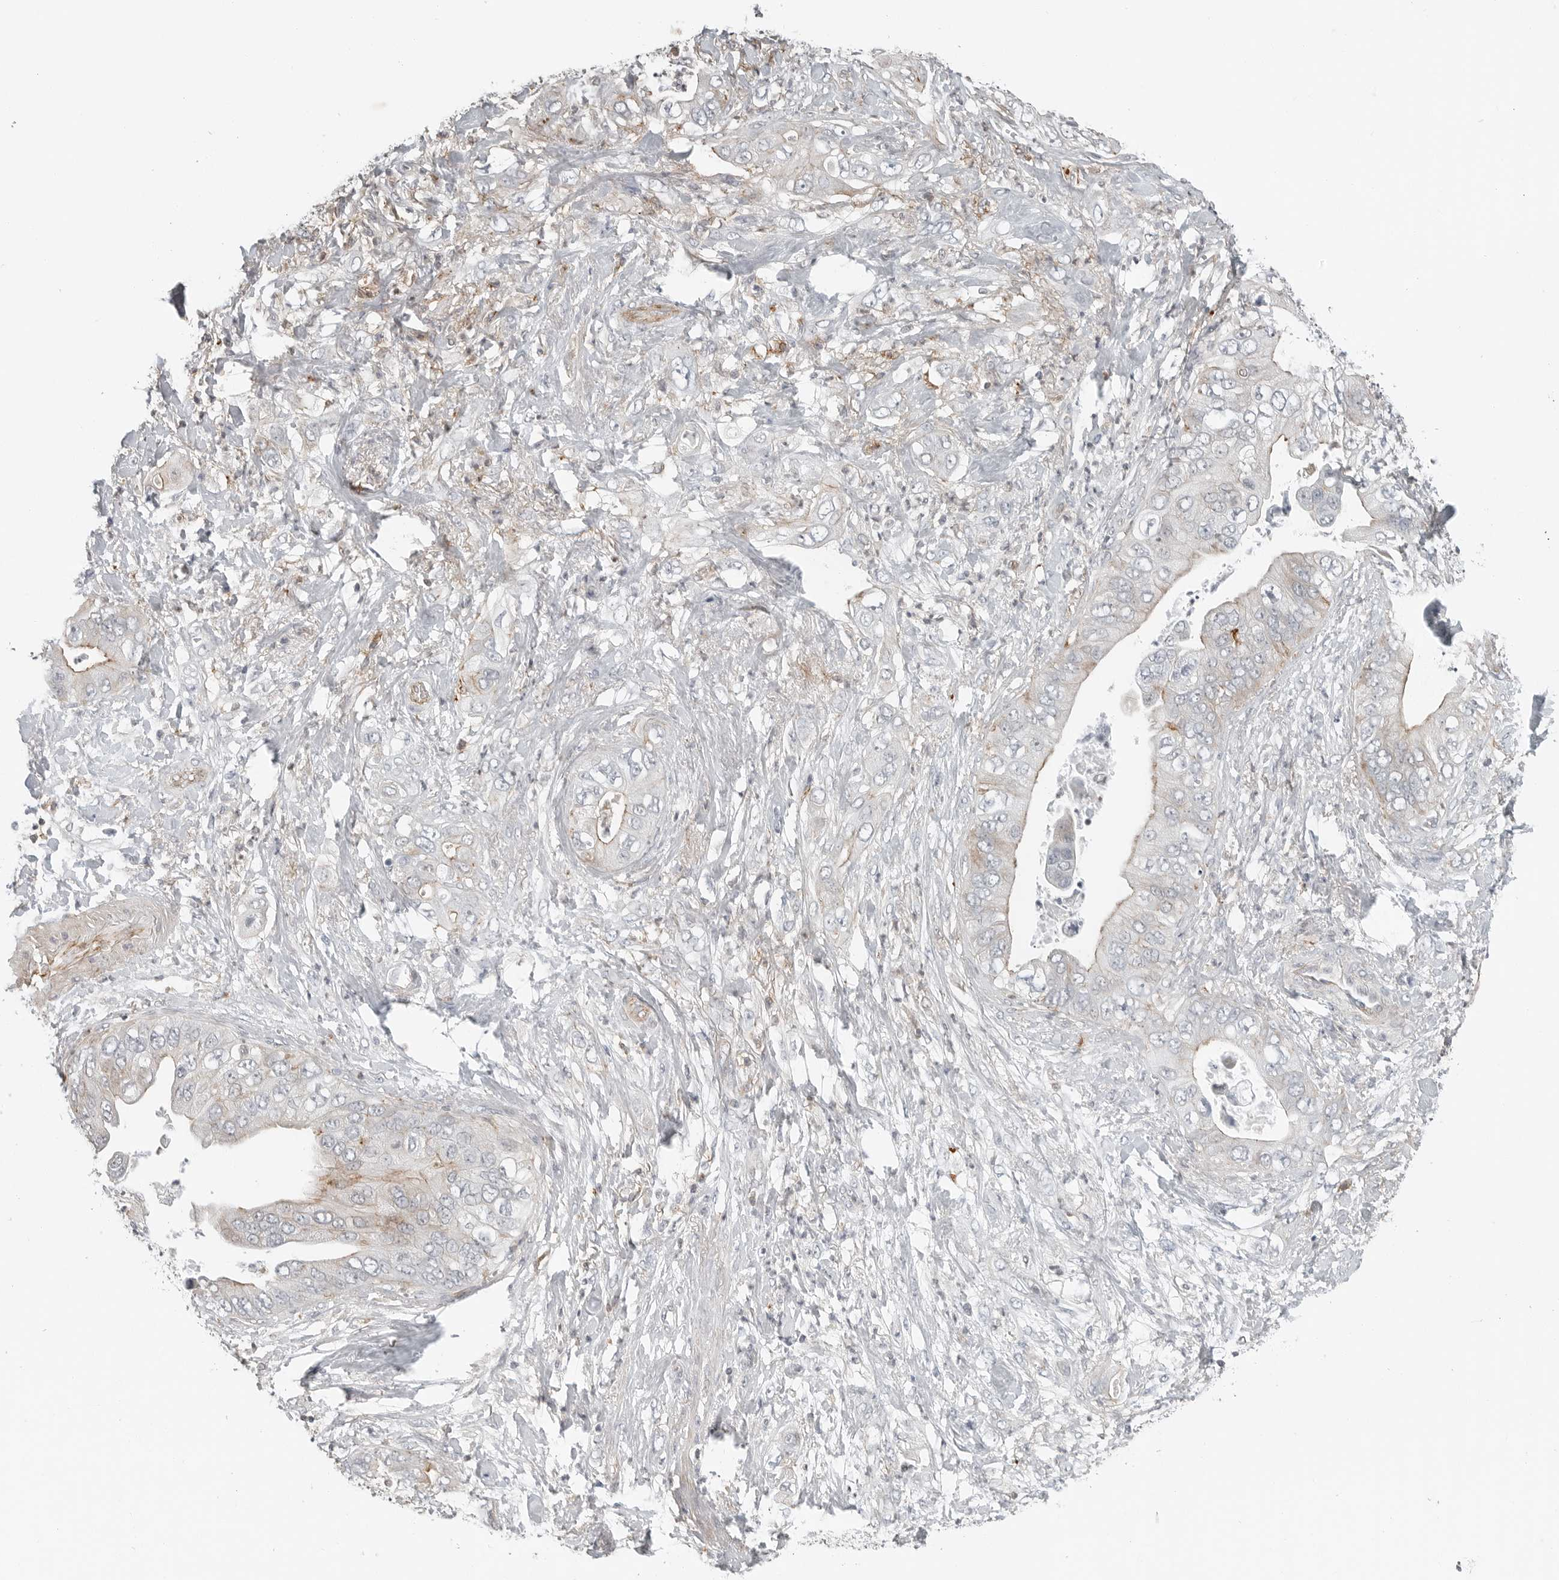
{"staining": {"intensity": "moderate", "quantity": "<25%", "location": "cytoplasmic/membranous"}, "tissue": "pancreatic cancer", "cell_type": "Tumor cells", "image_type": "cancer", "snomed": [{"axis": "morphology", "description": "Adenocarcinoma, NOS"}, {"axis": "topography", "description": "Pancreas"}], "caption": "The micrograph displays staining of pancreatic adenocarcinoma, revealing moderate cytoplasmic/membranous protein staining (brown color) within tumor cells. The staining is performed using DAB brown chromogen to label protein expression. The nuclei are counter-stained blue using hematoxylin.", "gene": "LEFTY2", "patient": {"sex": "female", "age": 78}}